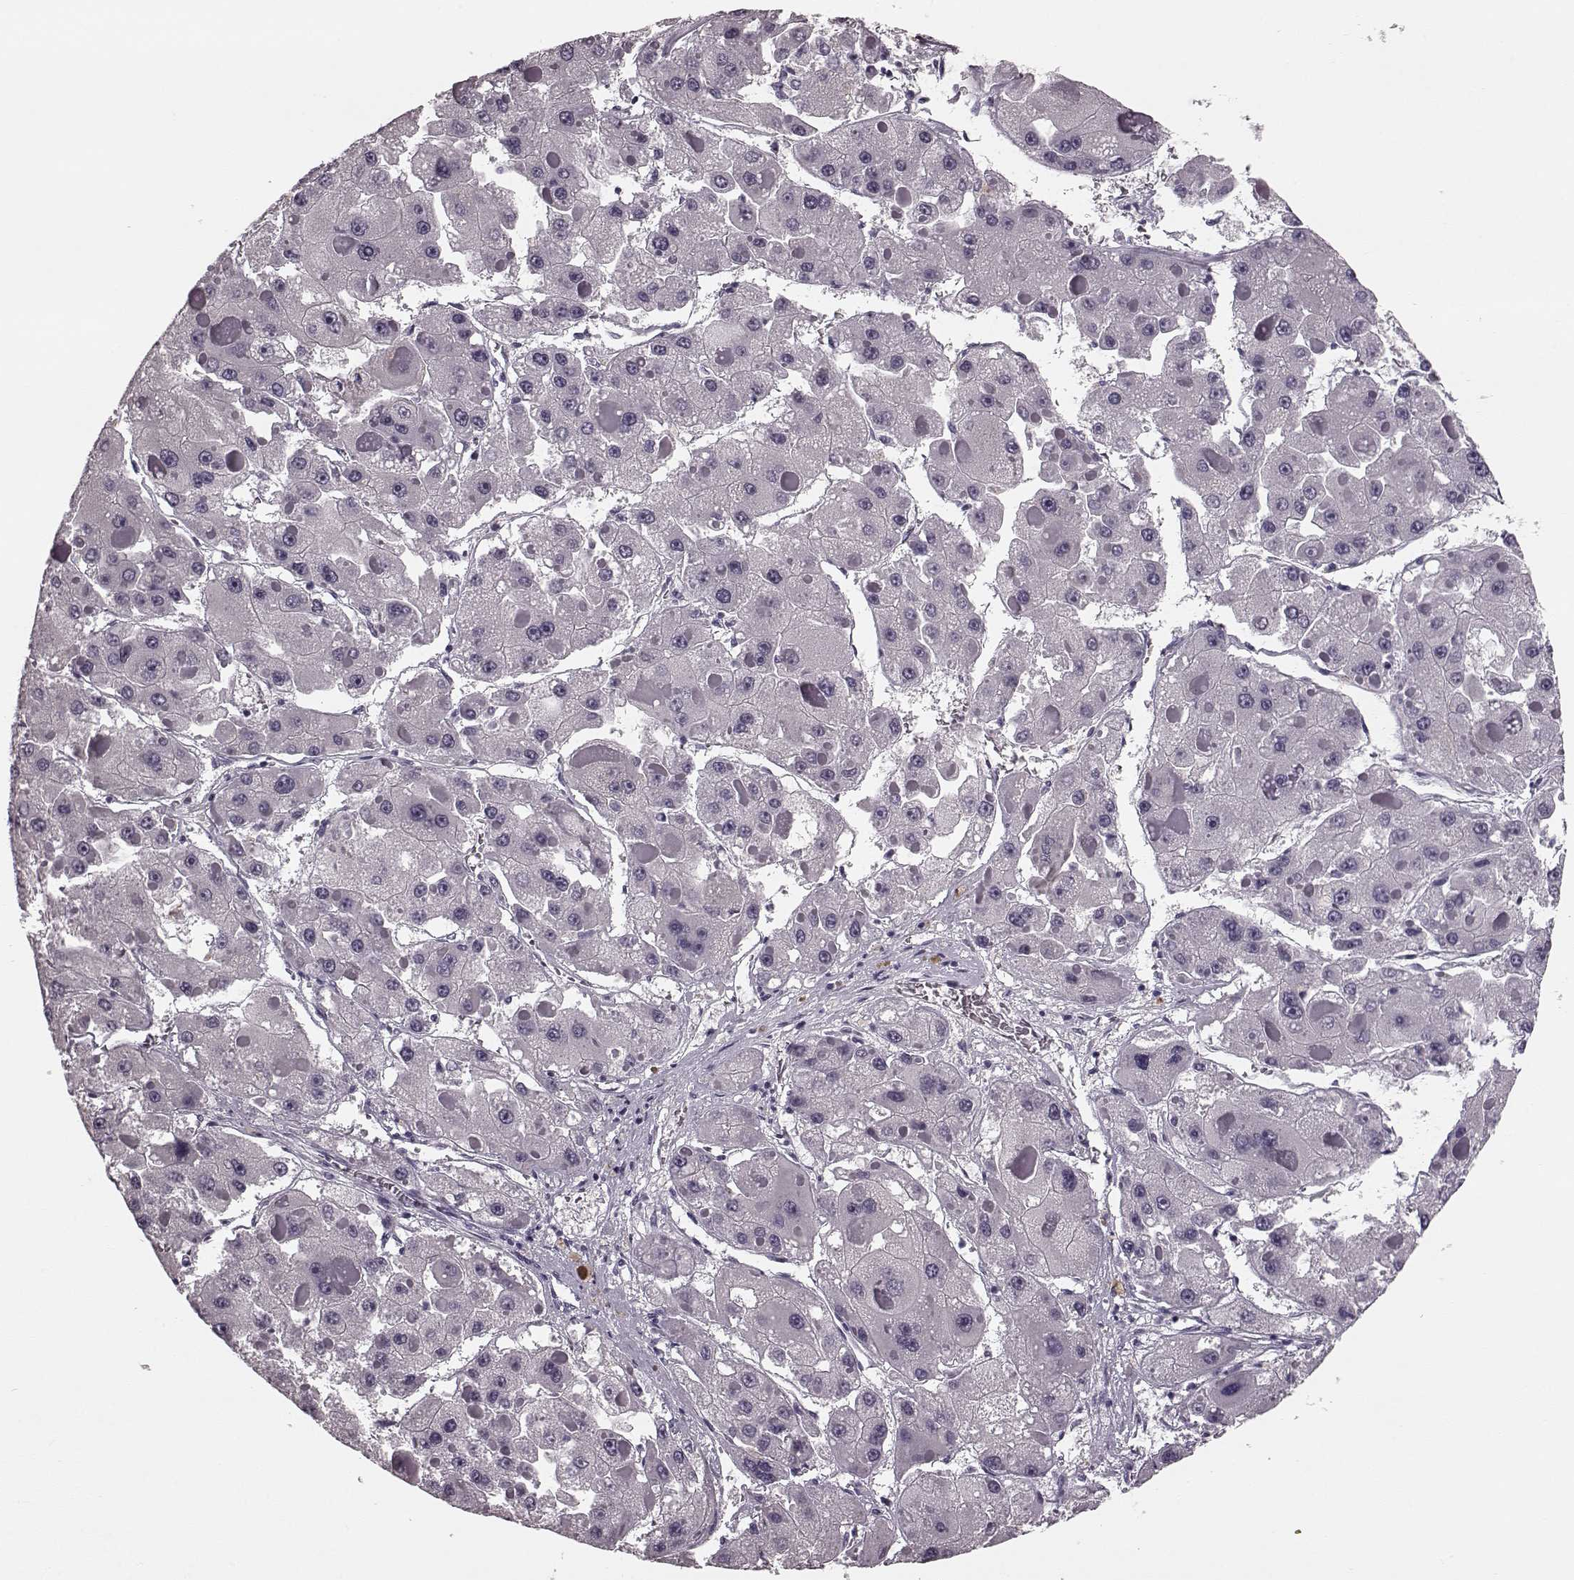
{"staining": {"intensity": "negative", "quantity": "none", "location": "none"}, "tissue": "liver cancer", "cell_type": "Tumor cells", "image_type": "cancer", "snomed": [{"axis": "morphology", "description": "Carcinoma, Hepatocellular, NOS"}, {"axis": "topography", "description": "Liver"}], "caption": "Immunohistochemistry (IHC) image of liver cancer stained for a protein (brown), which reveals no positivity in tumor cells.", "gene": "CST7", "patient": {"sex": "female", "age": 73}}